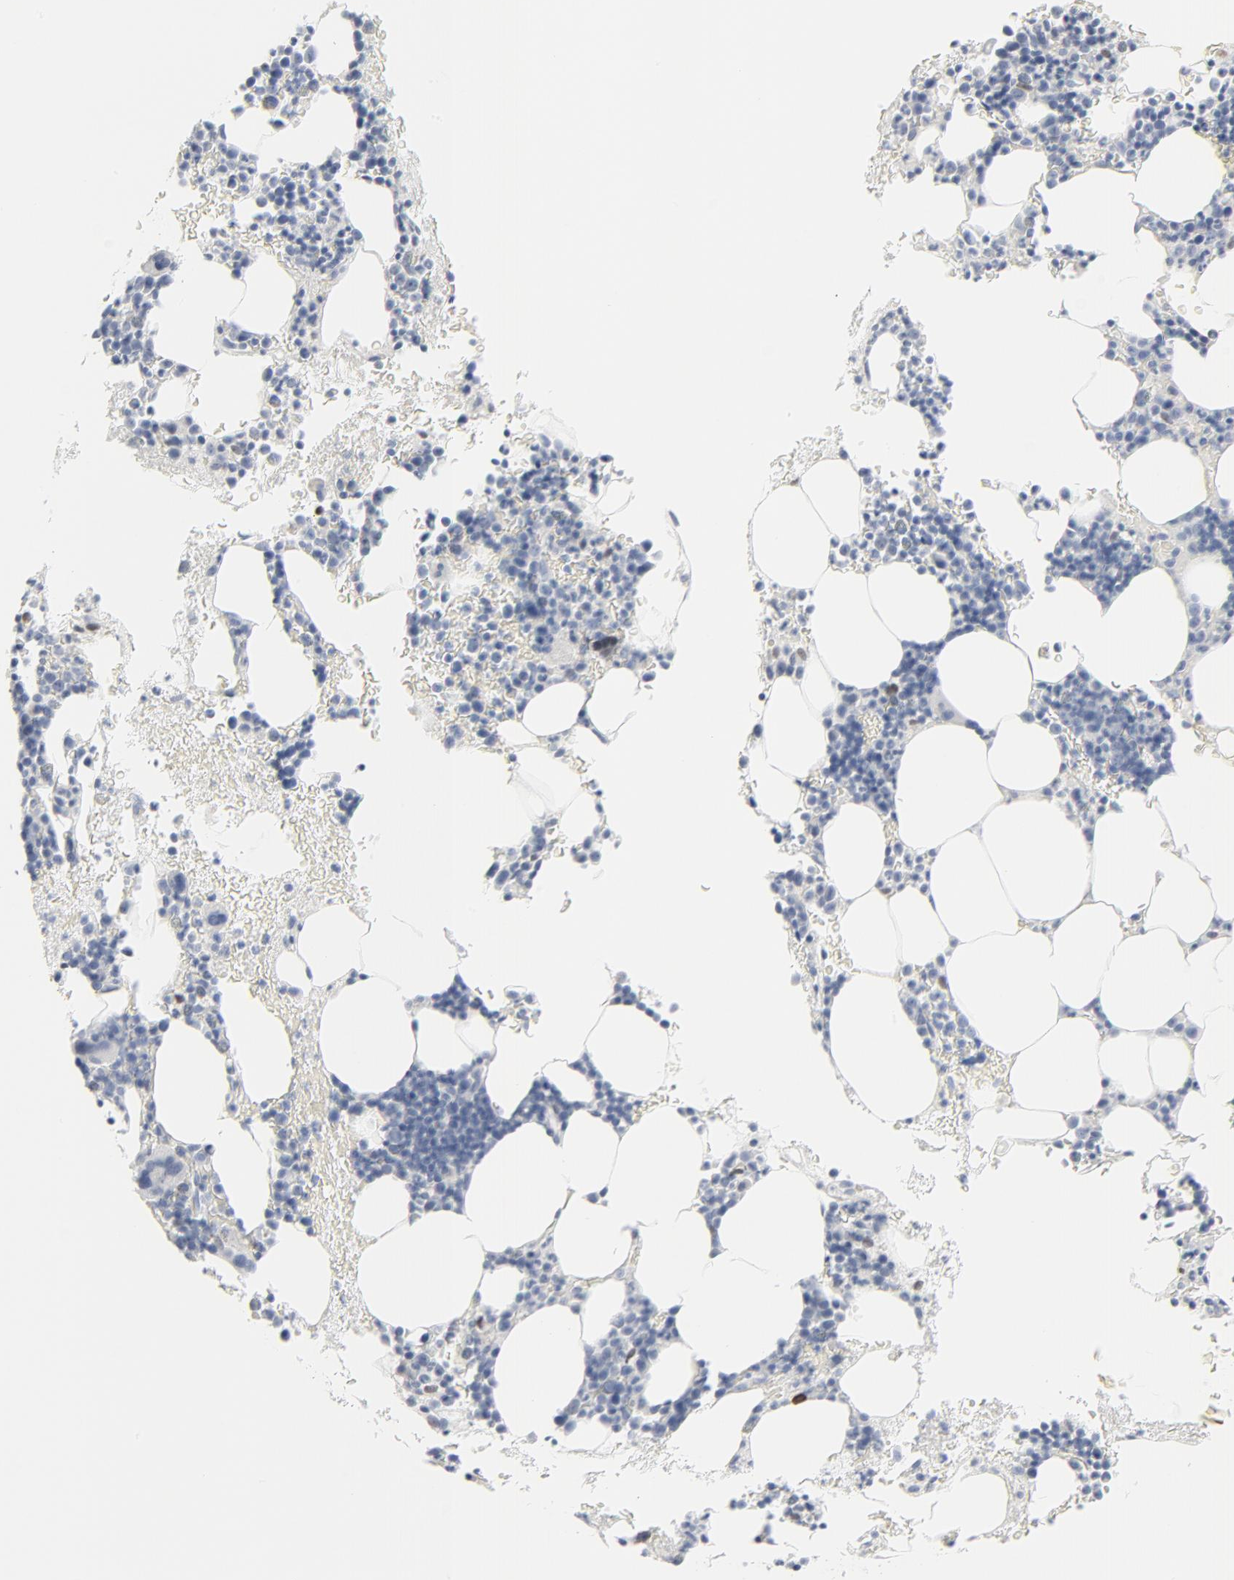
{"staining": {"intensity": "weak", "quantity": "<25%", "location": "cytoplasmic/membranous"}, "tissue": "bone marrow", "cell_type": "Hematopoietic cells", "image_type": "normal", "snomed": [{"axis": "morphology", "description": "Normal tissue, NOS"}, {"axis": "topography", "description": "Bone marrow"}], "caption": "Protein analysis of unremarkable bone marrow reveals no significant staining in hematopoietic cells. Nuclei are stained in blue.", "gene": "MITF", "patient": {"sex": "female", "age": 52}}